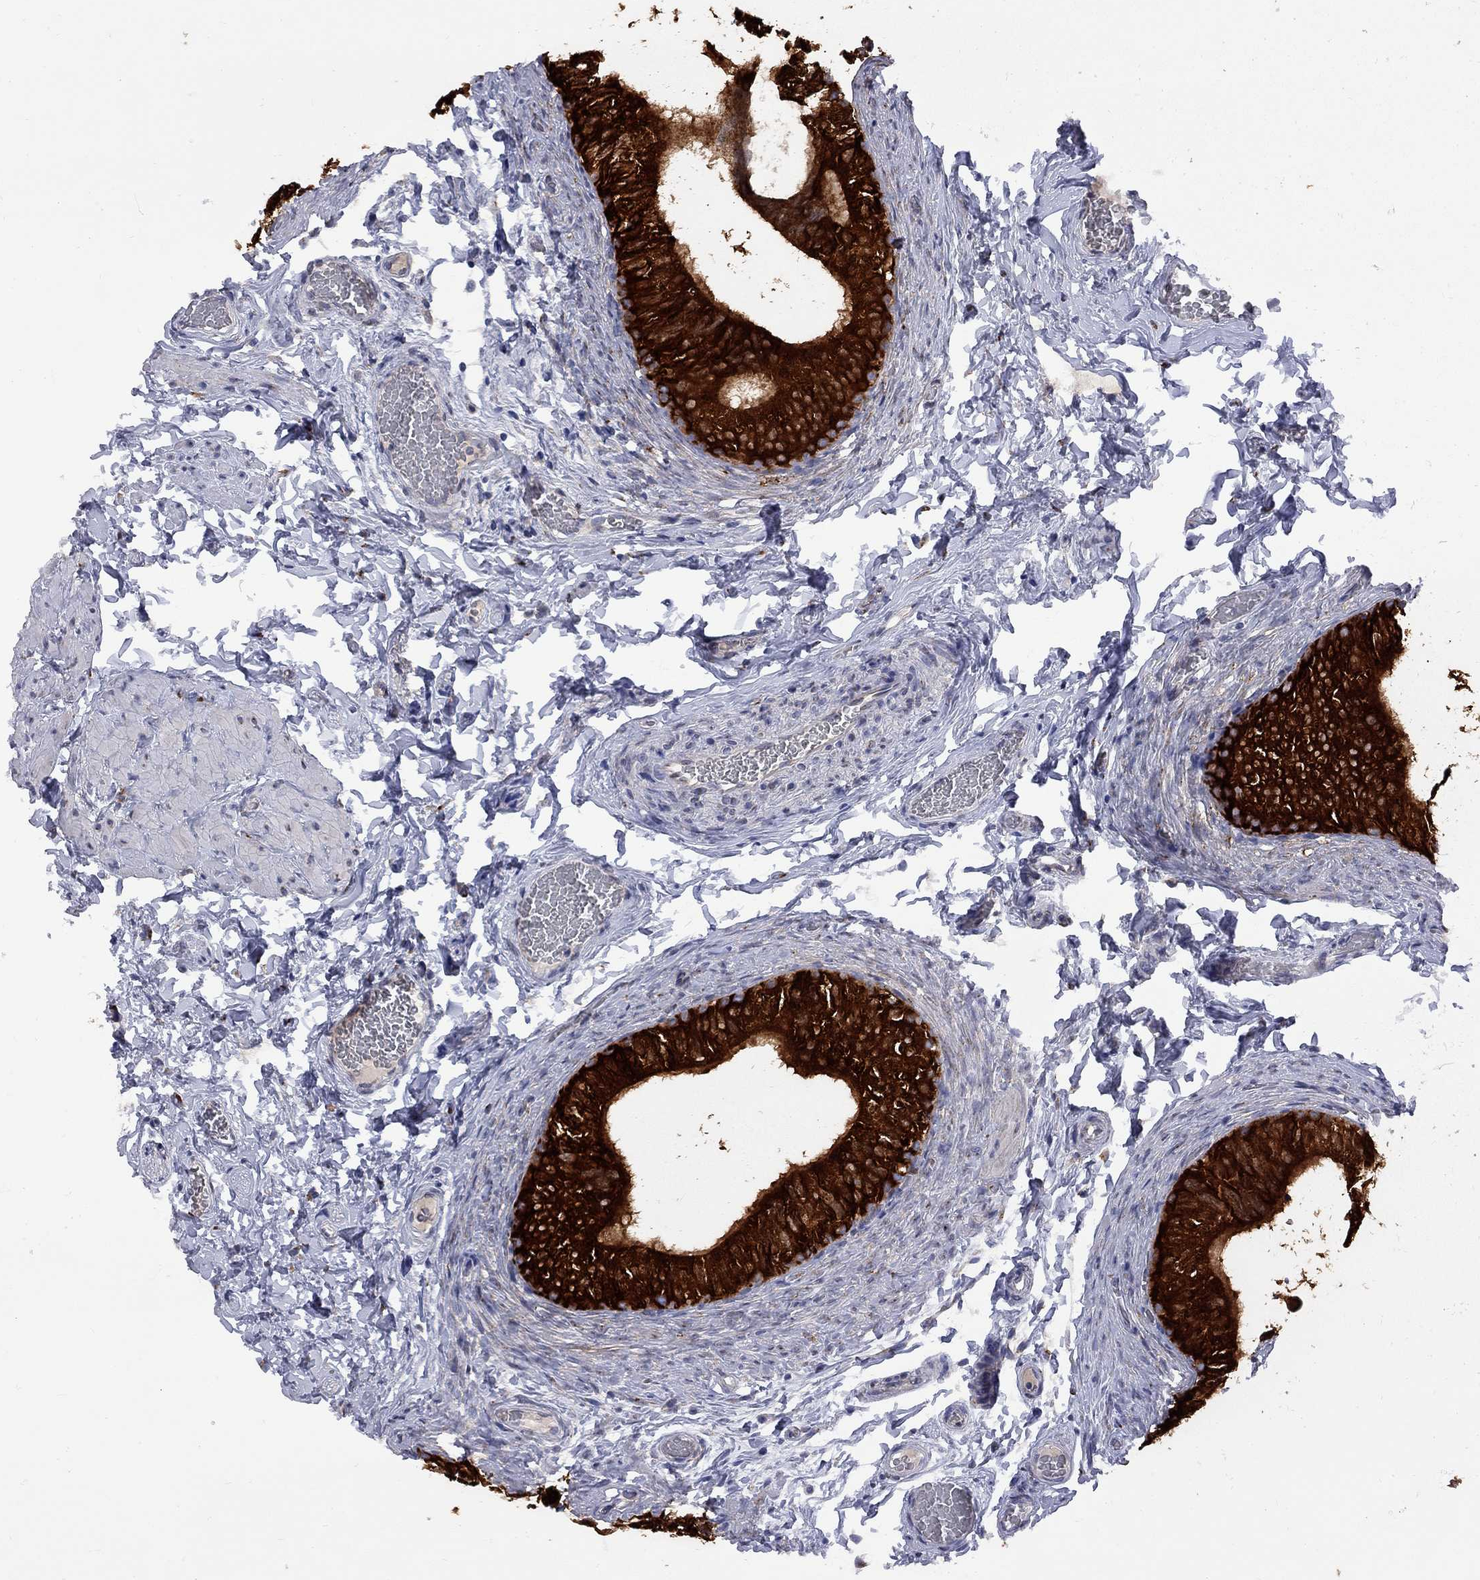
{"staining": {"intensity": "strong", "quantity": ">75%", "location": "cytoplasmic/membranous"}, "tissue": "epididymis", "cell_type": "Glandular cells", "image_type": "normal", "snomed": [{"axis": "morphology", "description": "Normal tissue, NOS"}, {"axis": "topography", "description": "Epididymis"}, {"axis": "topography", "description": "Vas deferens"}], "caption": "Epididymis stained with DAB (3,3'-diaminobenzidine) immunohistochemistry displays high levels of strong cytoplasmic/membranous positivity in about >75% of glandular cells.", "gene": "MTHFR", "patient": {"sex": "male", "age": 23}}